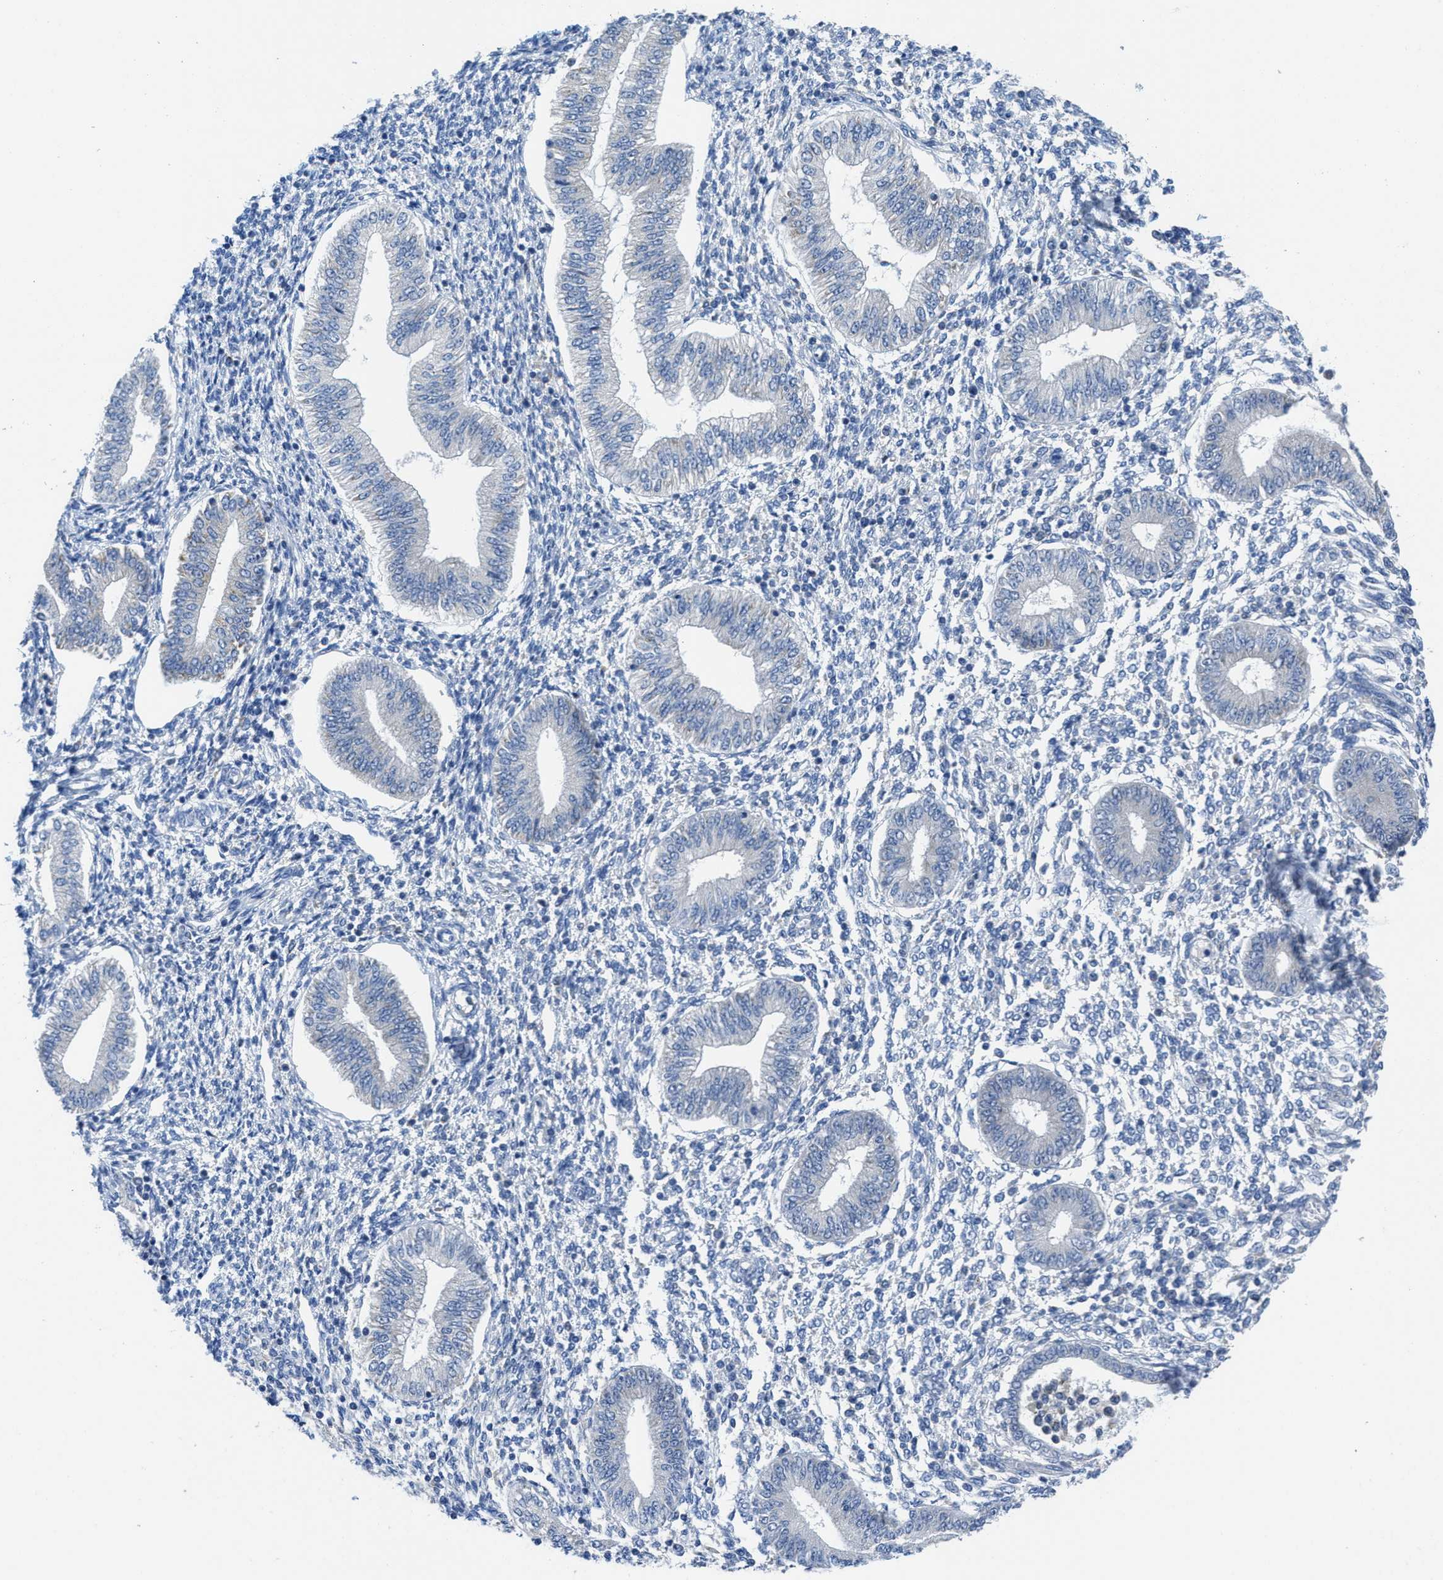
{"staining": {"intensity": "negative", "quantity": "none", "location": "none"}, "tissue": "endometrium", "cell_type": "Cells in endometrial stroma", "image_type": "normal", "snomed": [{"axis": "morphology", "description": "Normal tissue, NOS"}, {"axis": "topography", "description": "Endometrium"}], "caption": "Benign endometrium was stained to show a protein in brown. There is no significant staining in cells in endometrial stroma. (DAB (3,3'-diaminobenzidine) IHC visualized using brightfield microscopy, high magnification).", "gene": "PTDSS1", "patient": {"sex": "female", "age": 50}}